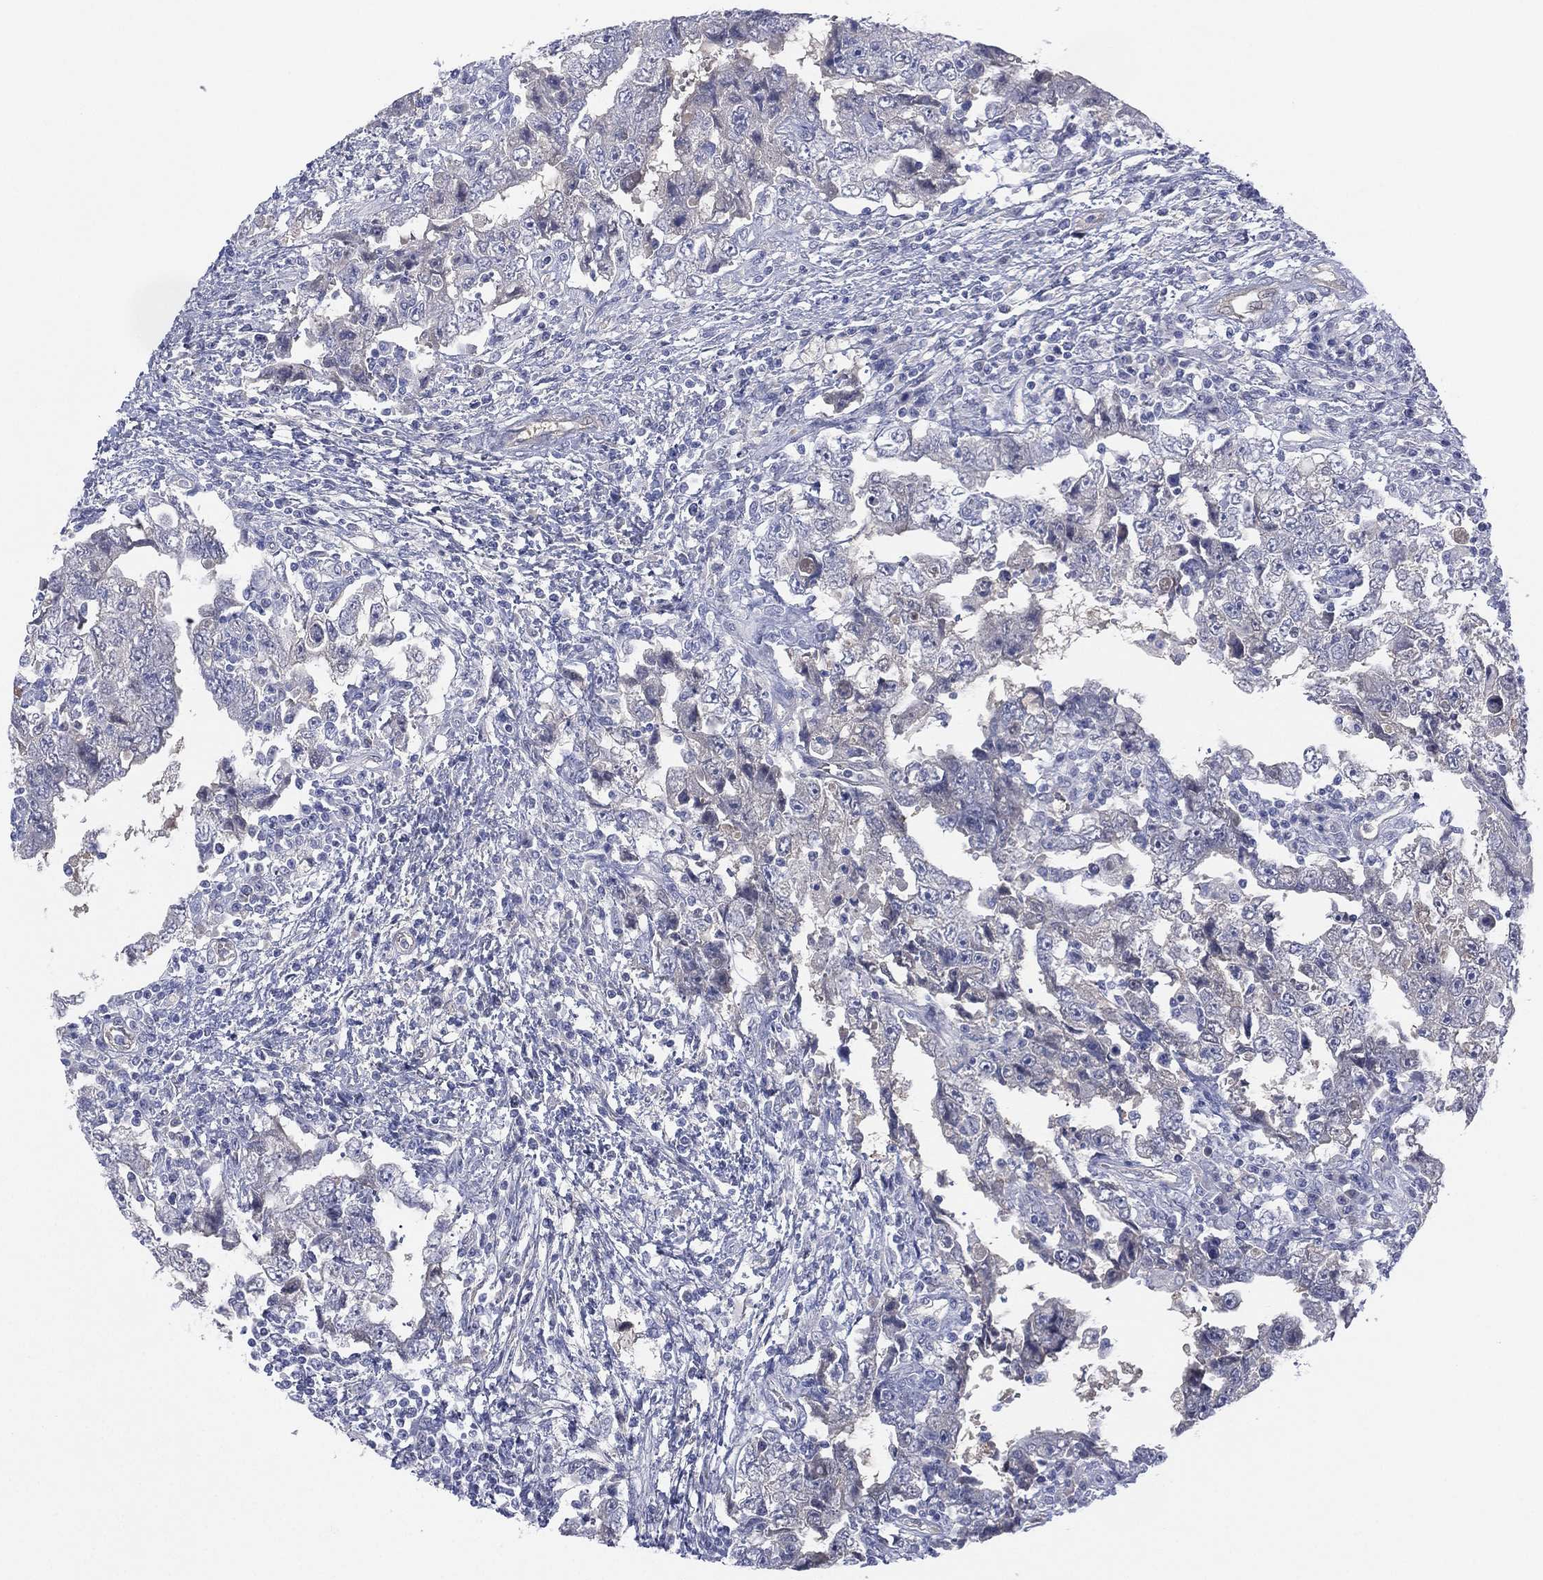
{"staining": {"intensity": "negative", "quantity": "none", "location": "none"}, "tissue": "testis cancer", "cell_type": "Tumor cells", "image_type": "cancer", "snomed": [{"axis": "morphology", "description": "Carcinoma, Embryonal, NOS"}, {"axis": "topography", "description": "Testis"}], "caption": "A micrograph of human testis cancer is negative for staining in tumor cells.", "gene": "DDAH1", "patient": {"sex": "male", "age": 26}}